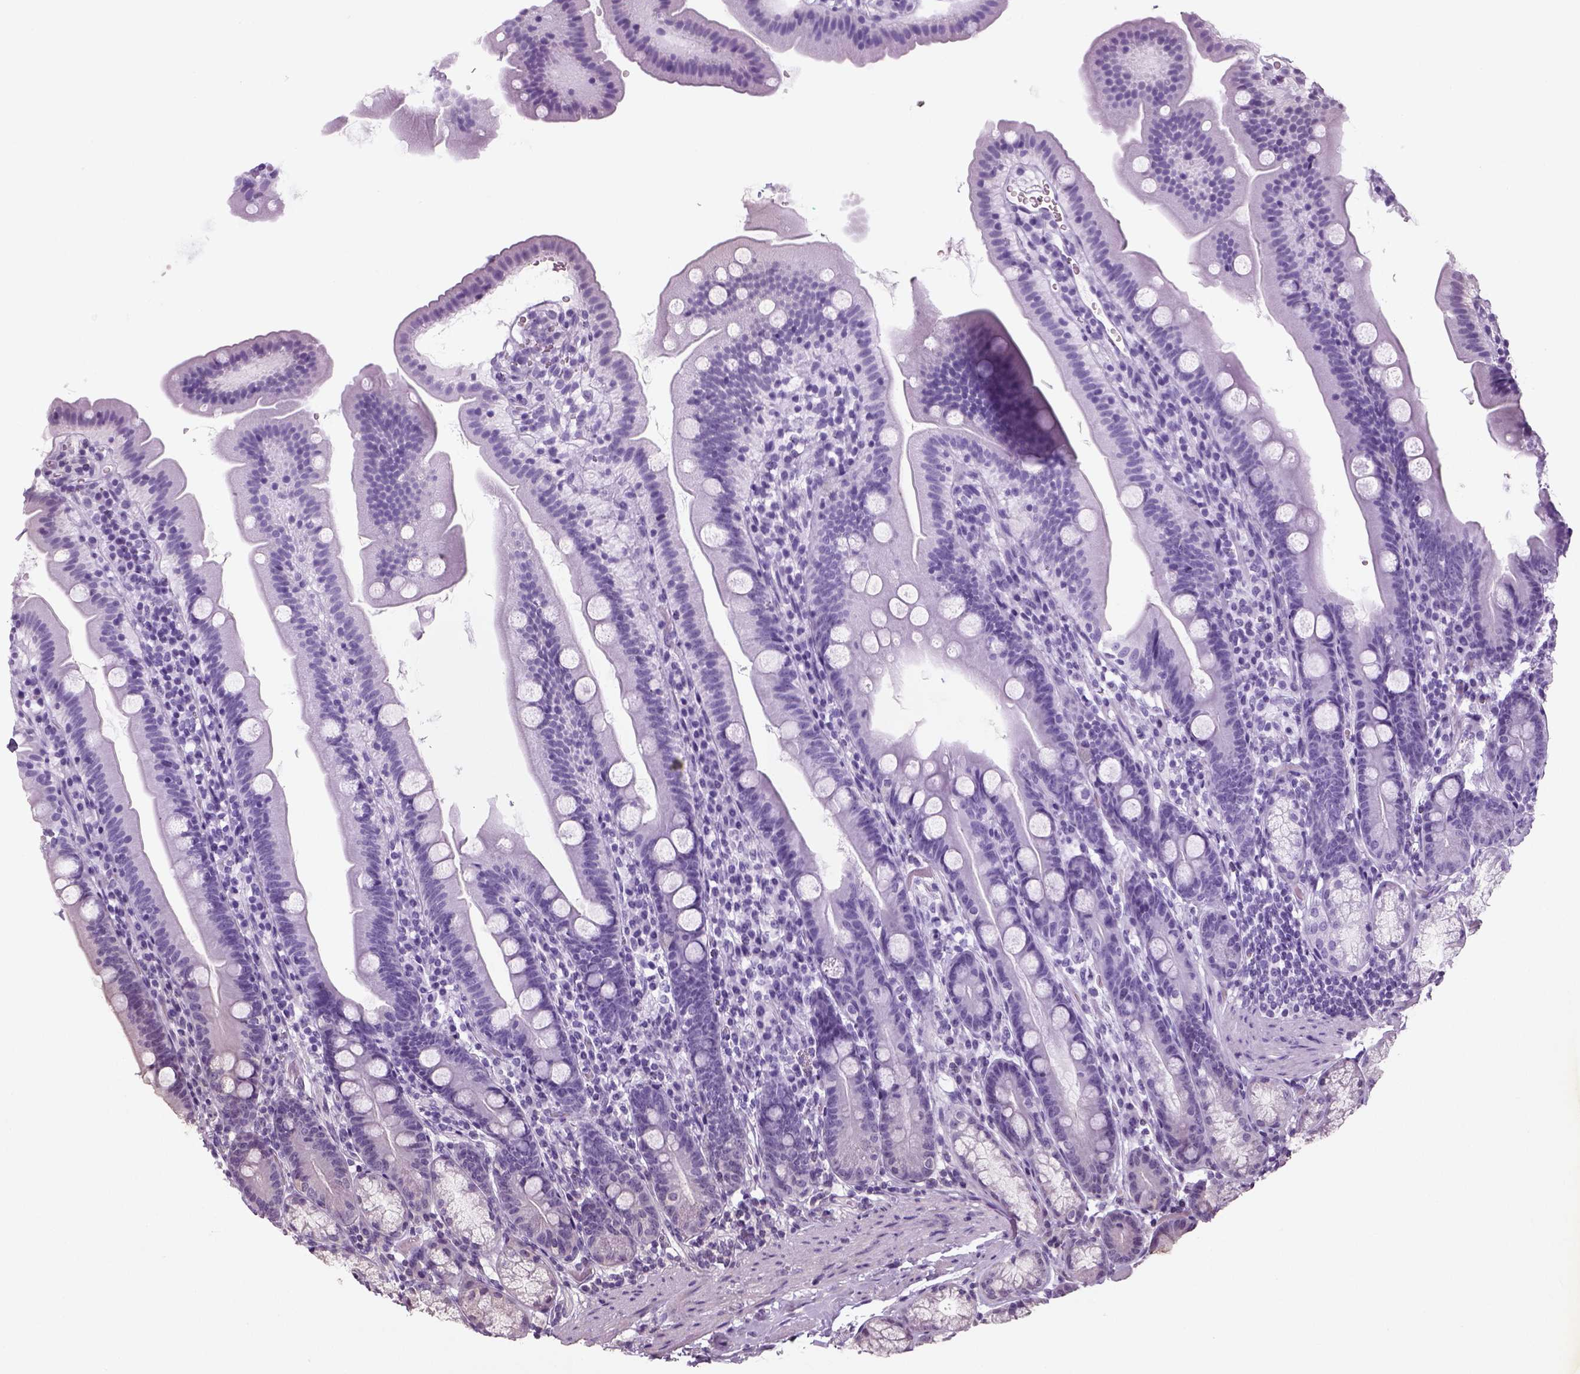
{"staining": {"intensity": "negative", "quantity": "none", "location": "none"}, "tissue": "duodenum", "cell_type": "Glandular cells", "image_type": "normal", "snomed": [{"axis": "morphology", "description": "Normal tissue, NOS"}, {"axis": "topography", "description": "Duodenum"}], "caption": "There is no significant positivity in glandular cells of duodenum. (DAB (3,3'-diaminobenzidine) immunohistochemistry, high magnification).", "gene": "NECAB1", "patient": {"sex": "female", "age": 67}}